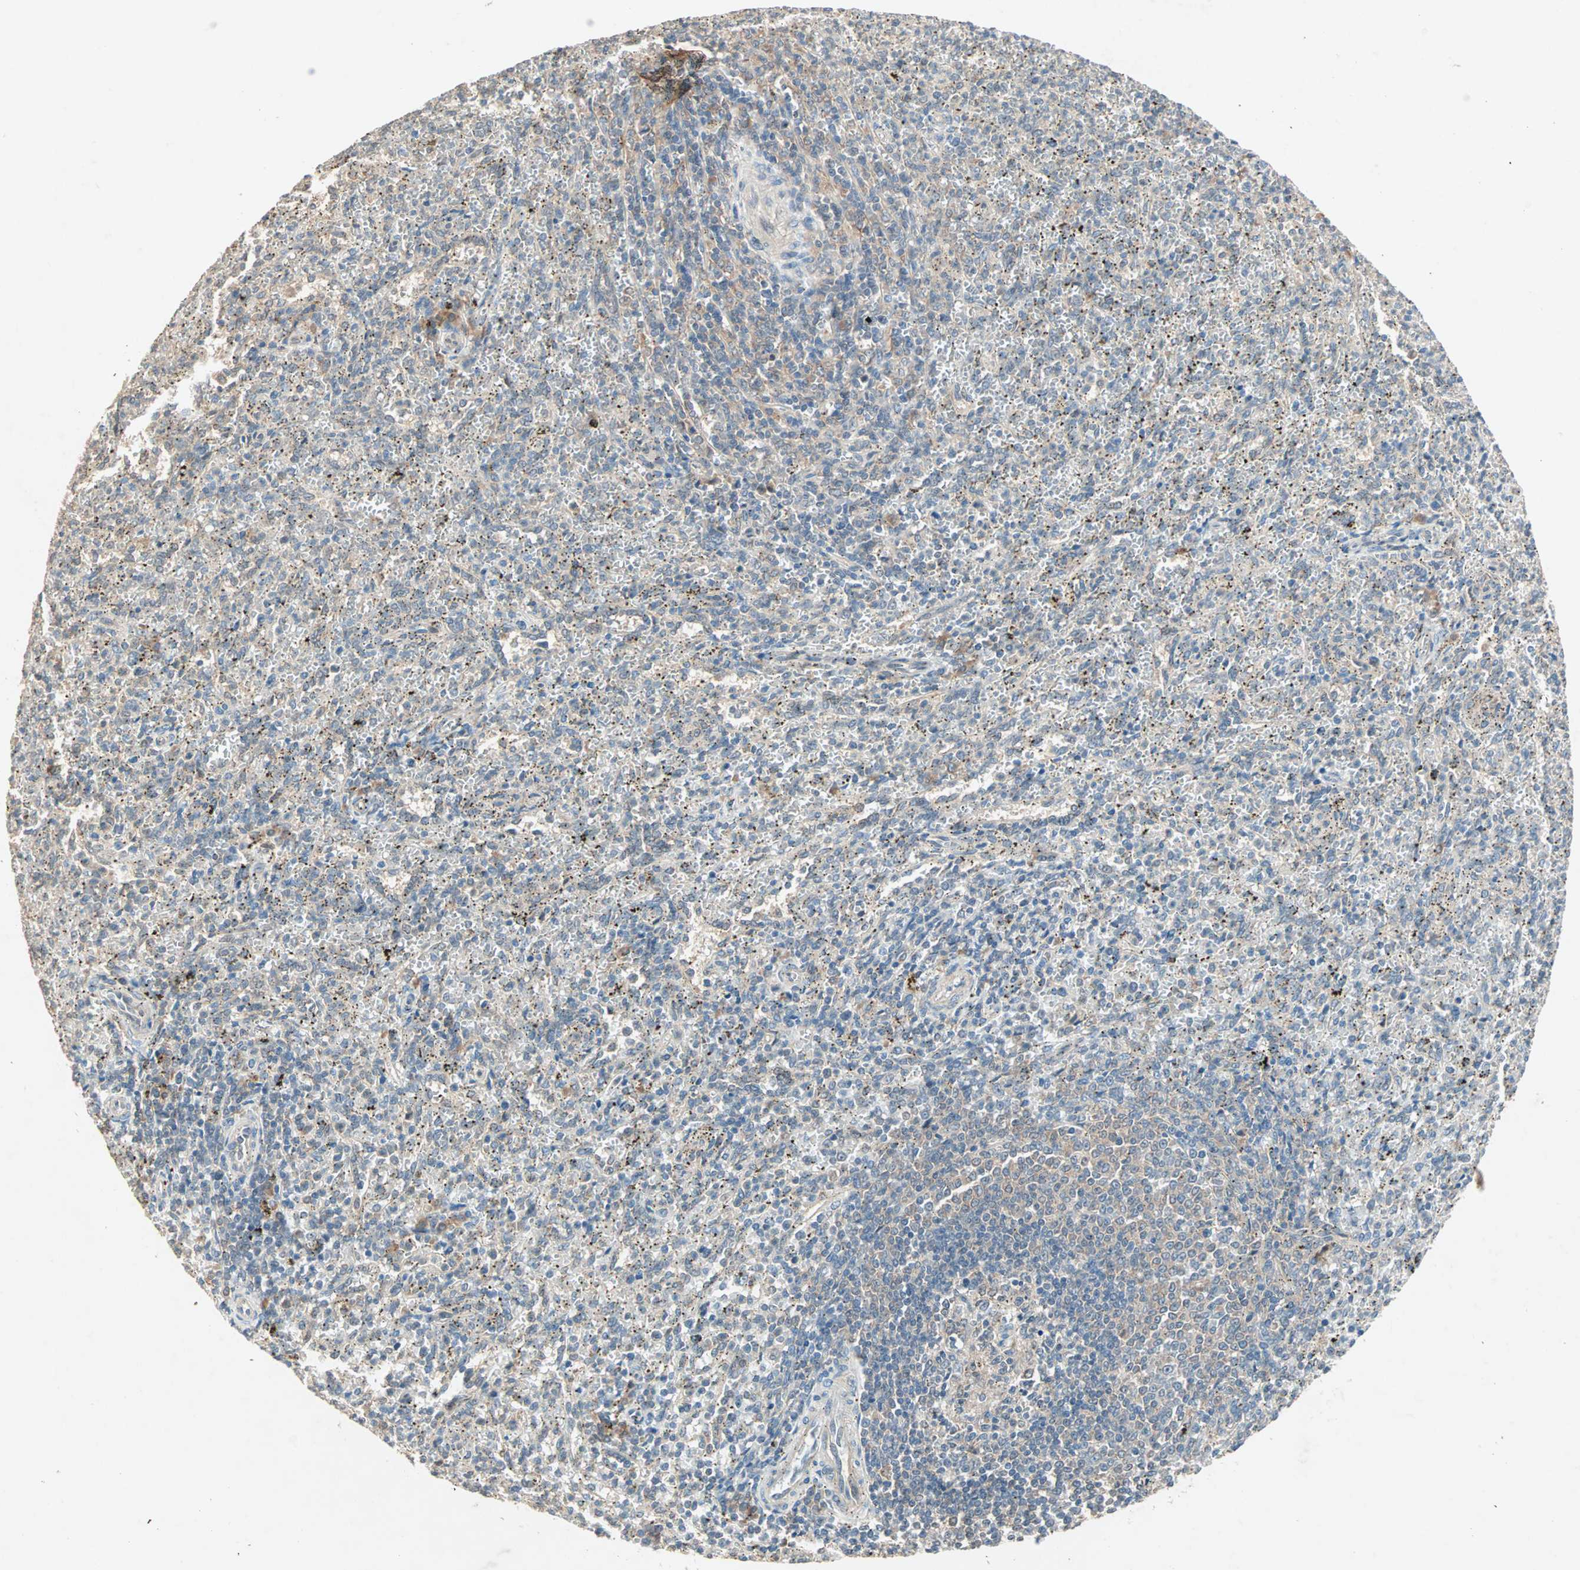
{"staining": {"intensity": "weak", "quantity": "<25%", "location": "cytoplasmic/membranous"}, "tissue": "spleen", "cell_type": "Cells in red pulp", "image_type": "normal", "snomed": [{"axis": "morphology", "description": "Normal tissue, NOS"}, {"axis": "topography", "description": "Spleen"}], "caption": "IHC micrograph of unremarkable spleen stained for a protein (brown), which displays no expression in cells in red pulp.", "gene": "TTF2", "patient": {"sex": "female", "age": 10}}